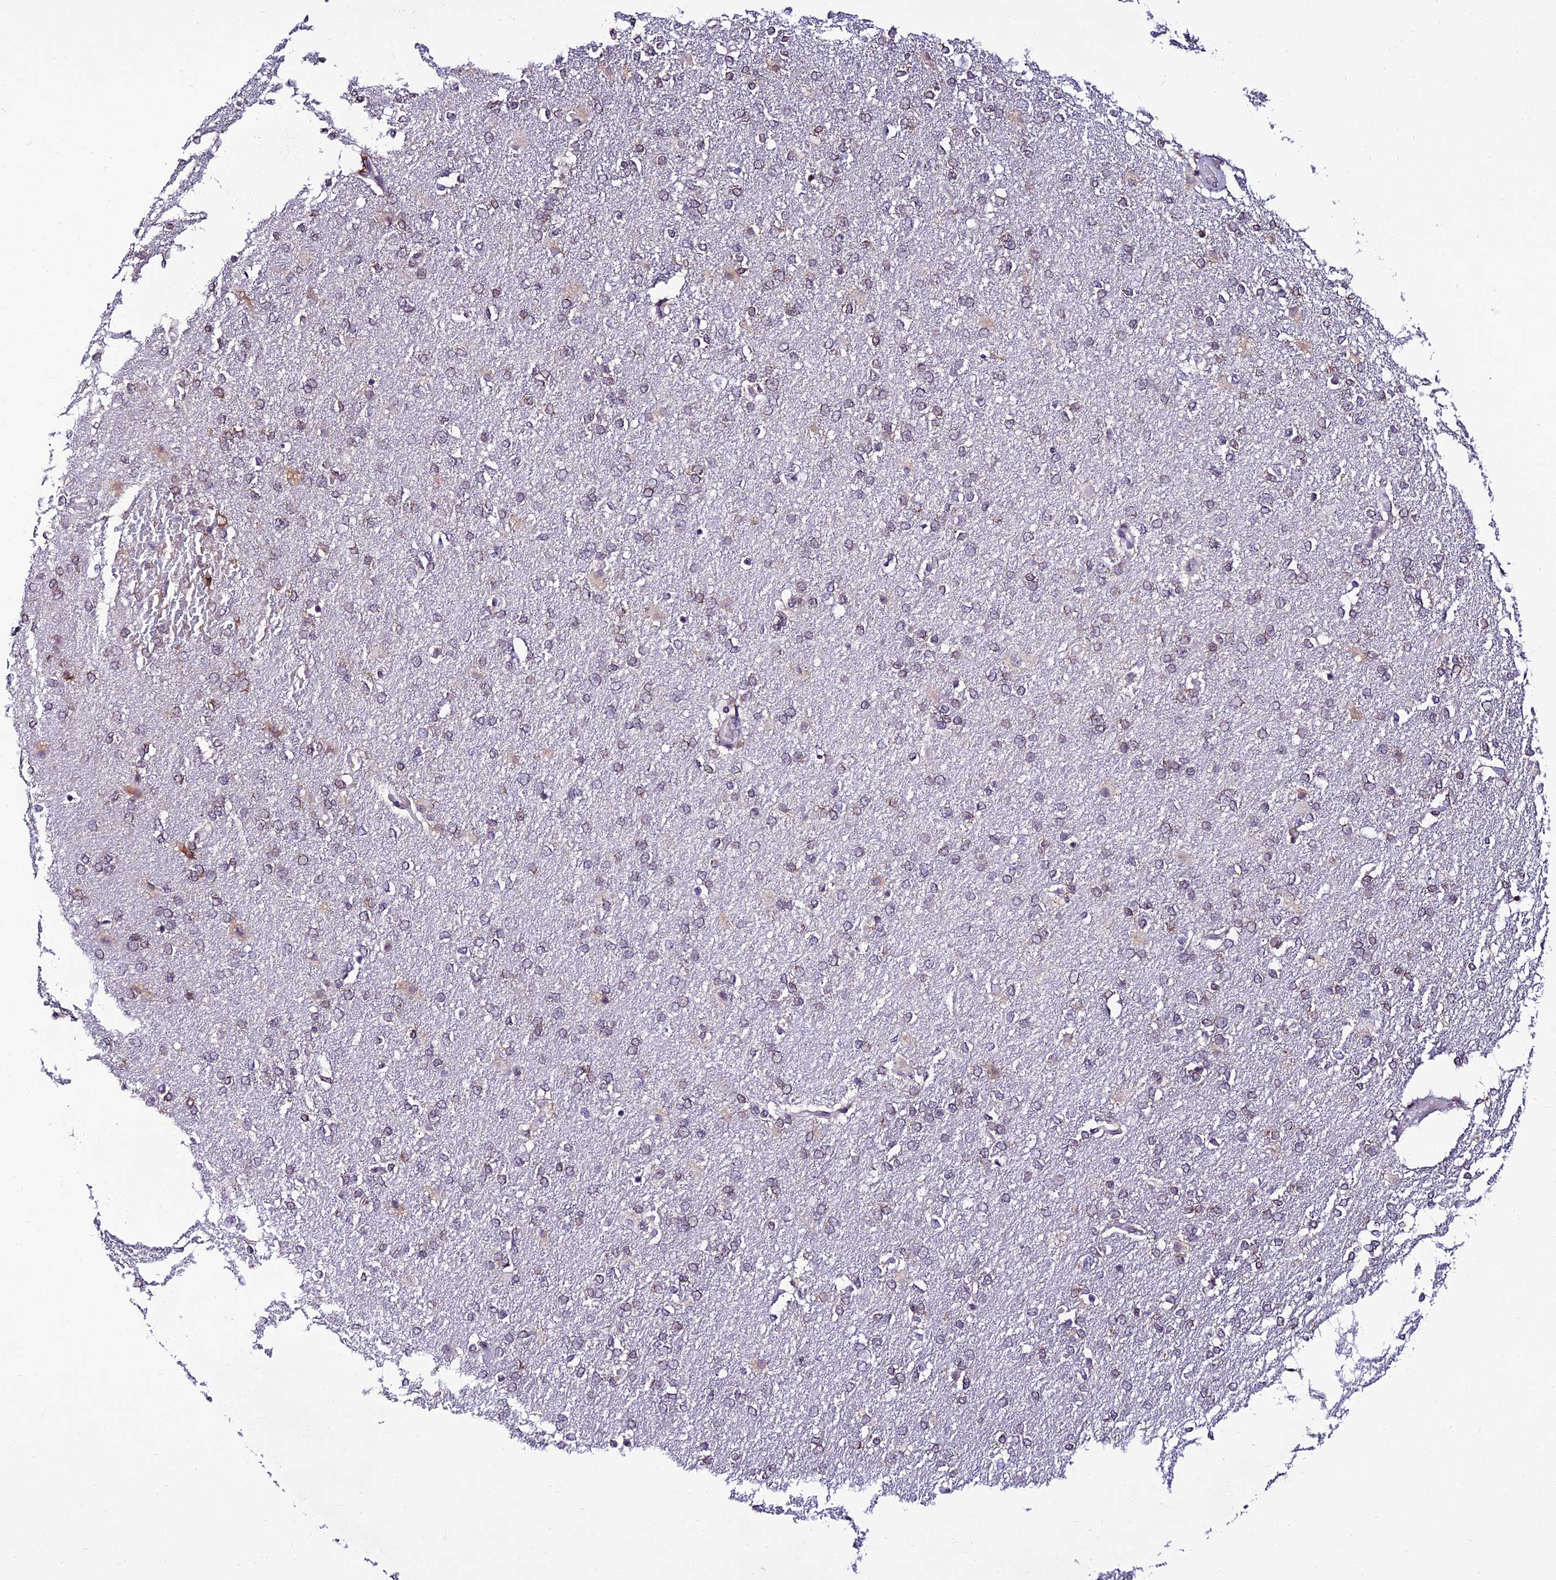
{"staining": {"intensity": "weak", "quantity": "<25%", "location": "cytoplasmic/membranous"}, "tissue": "glioma", "cell_type": "Tumor cells", "image_type": "cancer", "snomed": [{"axis": "morphology", "description": "Glioma, malignant, High grade"}, {"axis": "topography", "description": "Brain"}], "caption": "Tumor cells show no significant positivity in glioma.", "gene": "CDNF", "patient": {"sex": "male", "age": 72}}